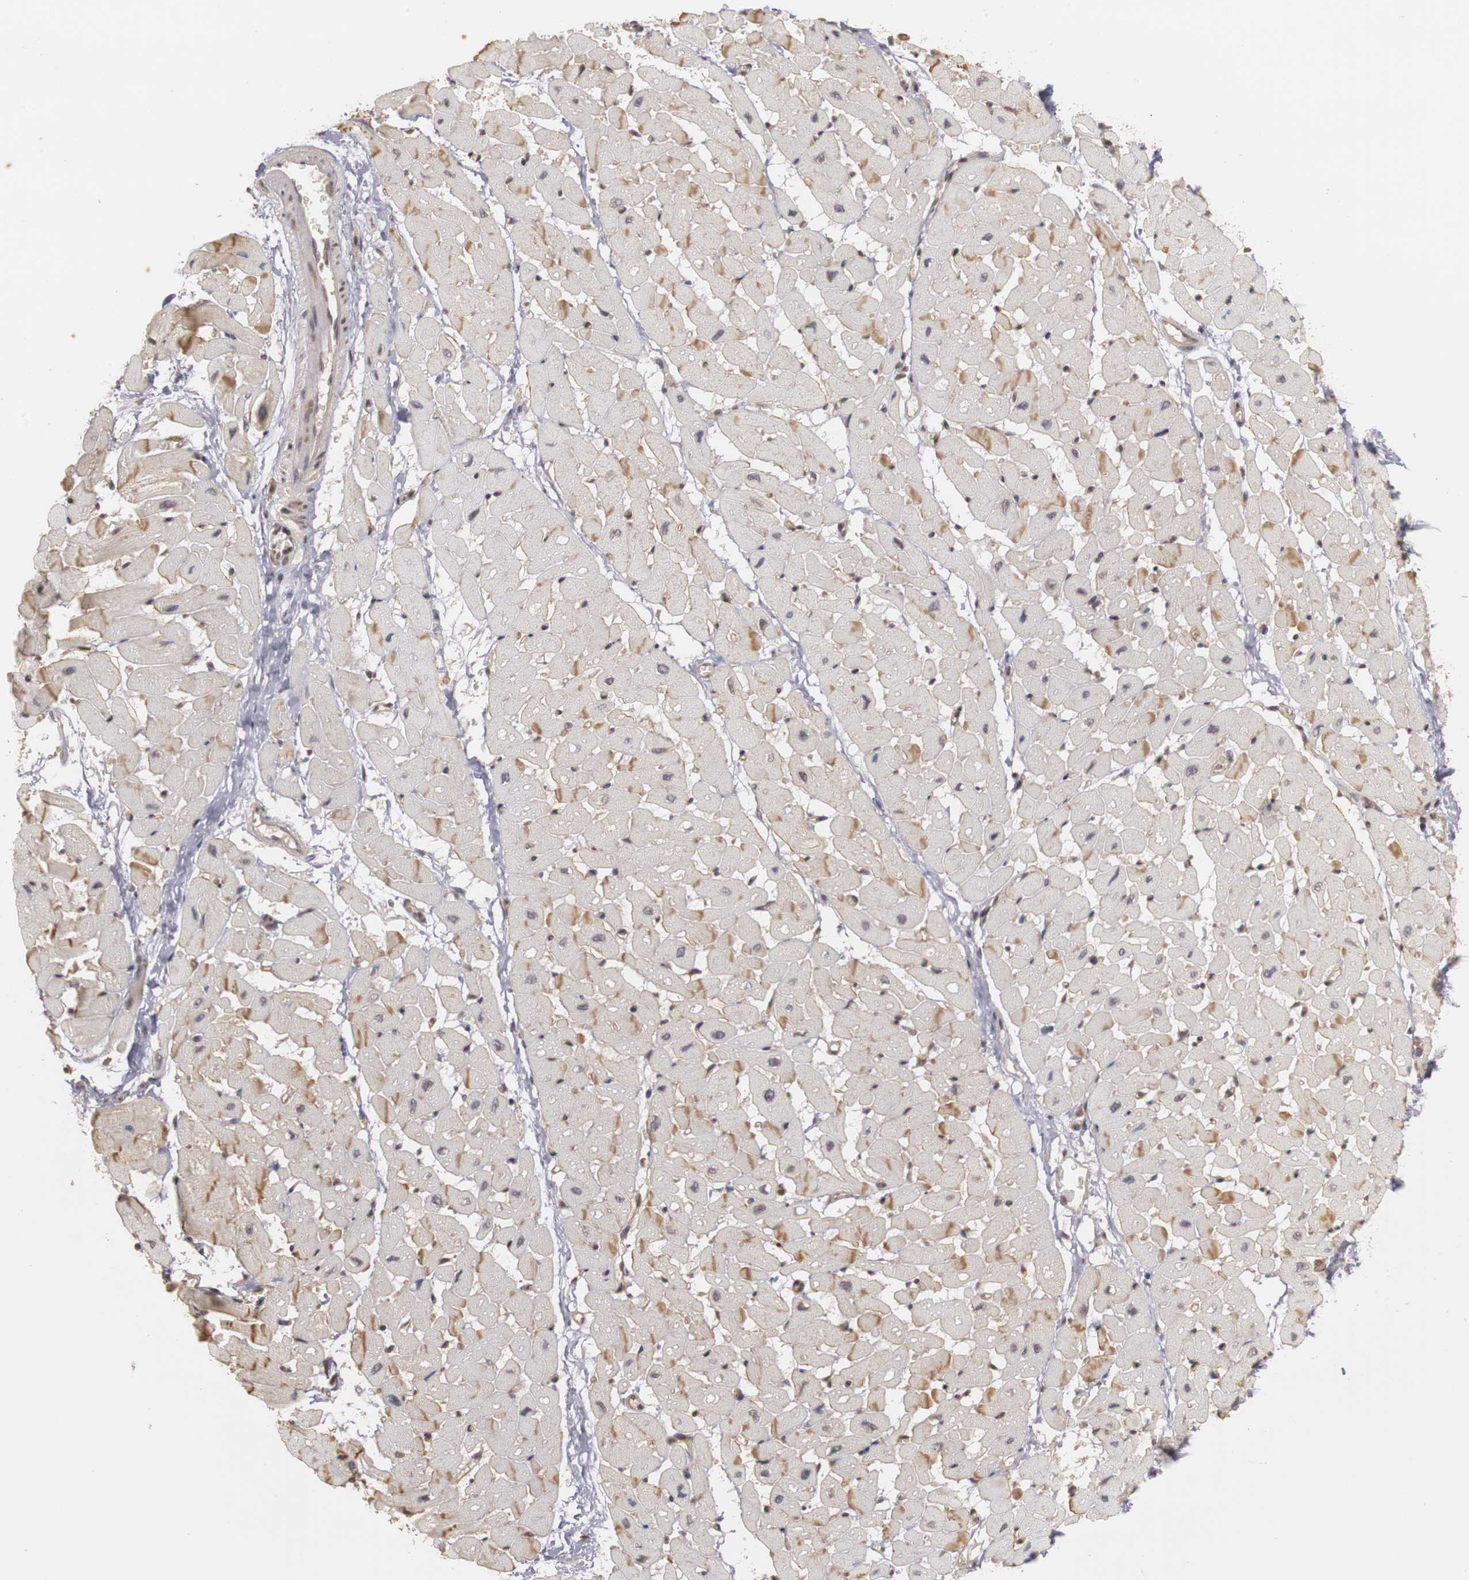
{"staining": {"intensity": "moderate", "quantity": "25%-75%", "location": "cytoplasmic/membranous"}, "tissue": "heart muscle", "cell_type": "Cardiomyocytes", "image_type": "normal", "snomed": [{"axis": "morphology", "description": "Normal tissue, NOS"}, {"axis": "topography", "description": "Heart"}], "caption": "Brown immunohistochemical staining in normal human heart muscle demonstrates moderate cytoplasmic/membranous staining in about 25%-75% of cardiomyocytes.", "gene": "PLEKHA1", "patient": {"sex": "male", "age": 45}}